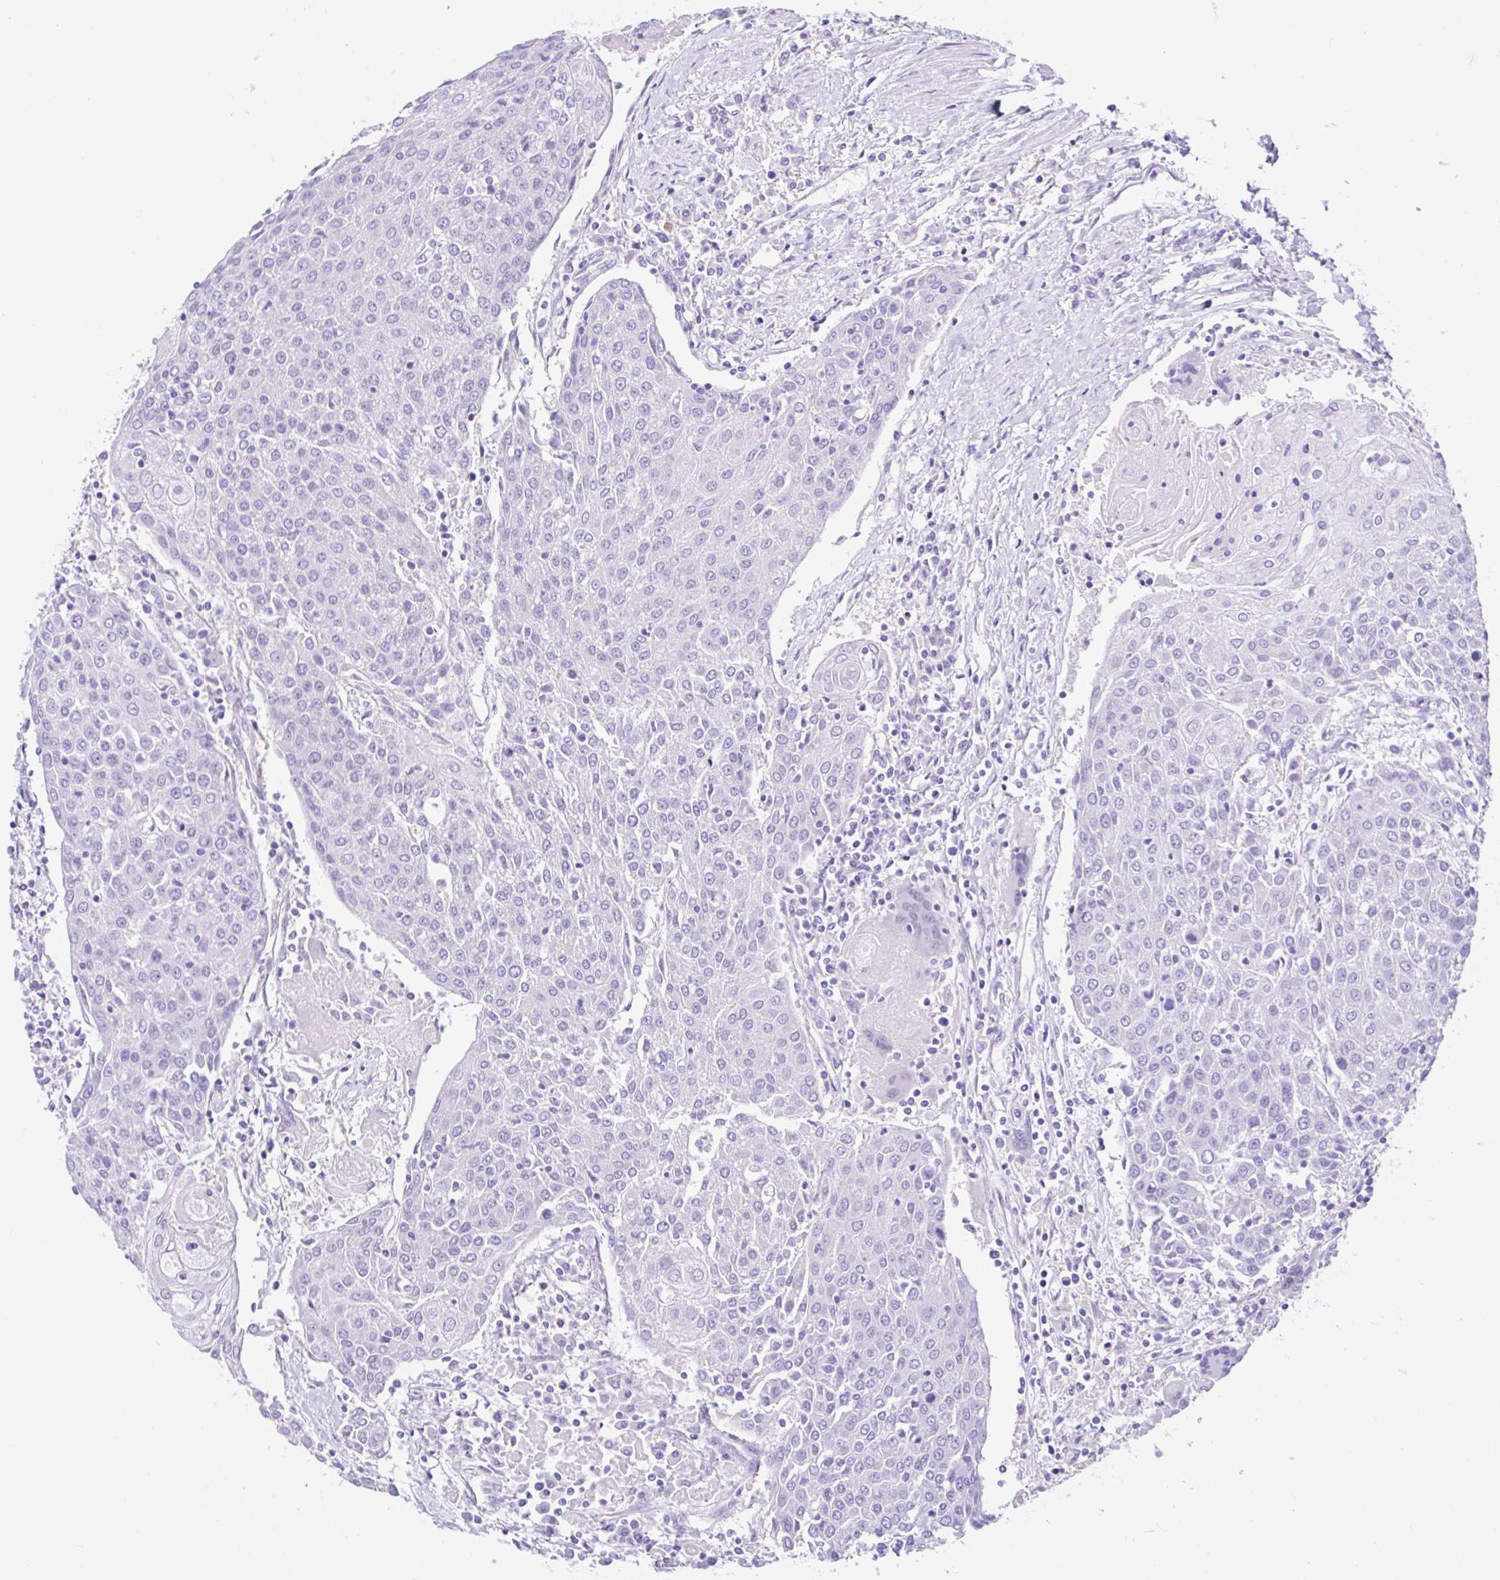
{"staining": {"intensity": "negative", "quantity": "none", "location": "none"}, "tissue": "urothelial cancer", "cell_type": "Tumor cells", "image_type": "cancer", "snomed": [{"axis": "morphology", "description": "Urothelial carcinoma, High grade"}, {"axis": "topography", "description": "Urinary bladder"}], "caption": "A high-resolution image shows immunohistochemistry staining of urothelial carcinoma (high-grade), which exhibits no significant expression in tumor cells.", "gene": "ANO4", "patient": {"sex": "female", "age": 85}}